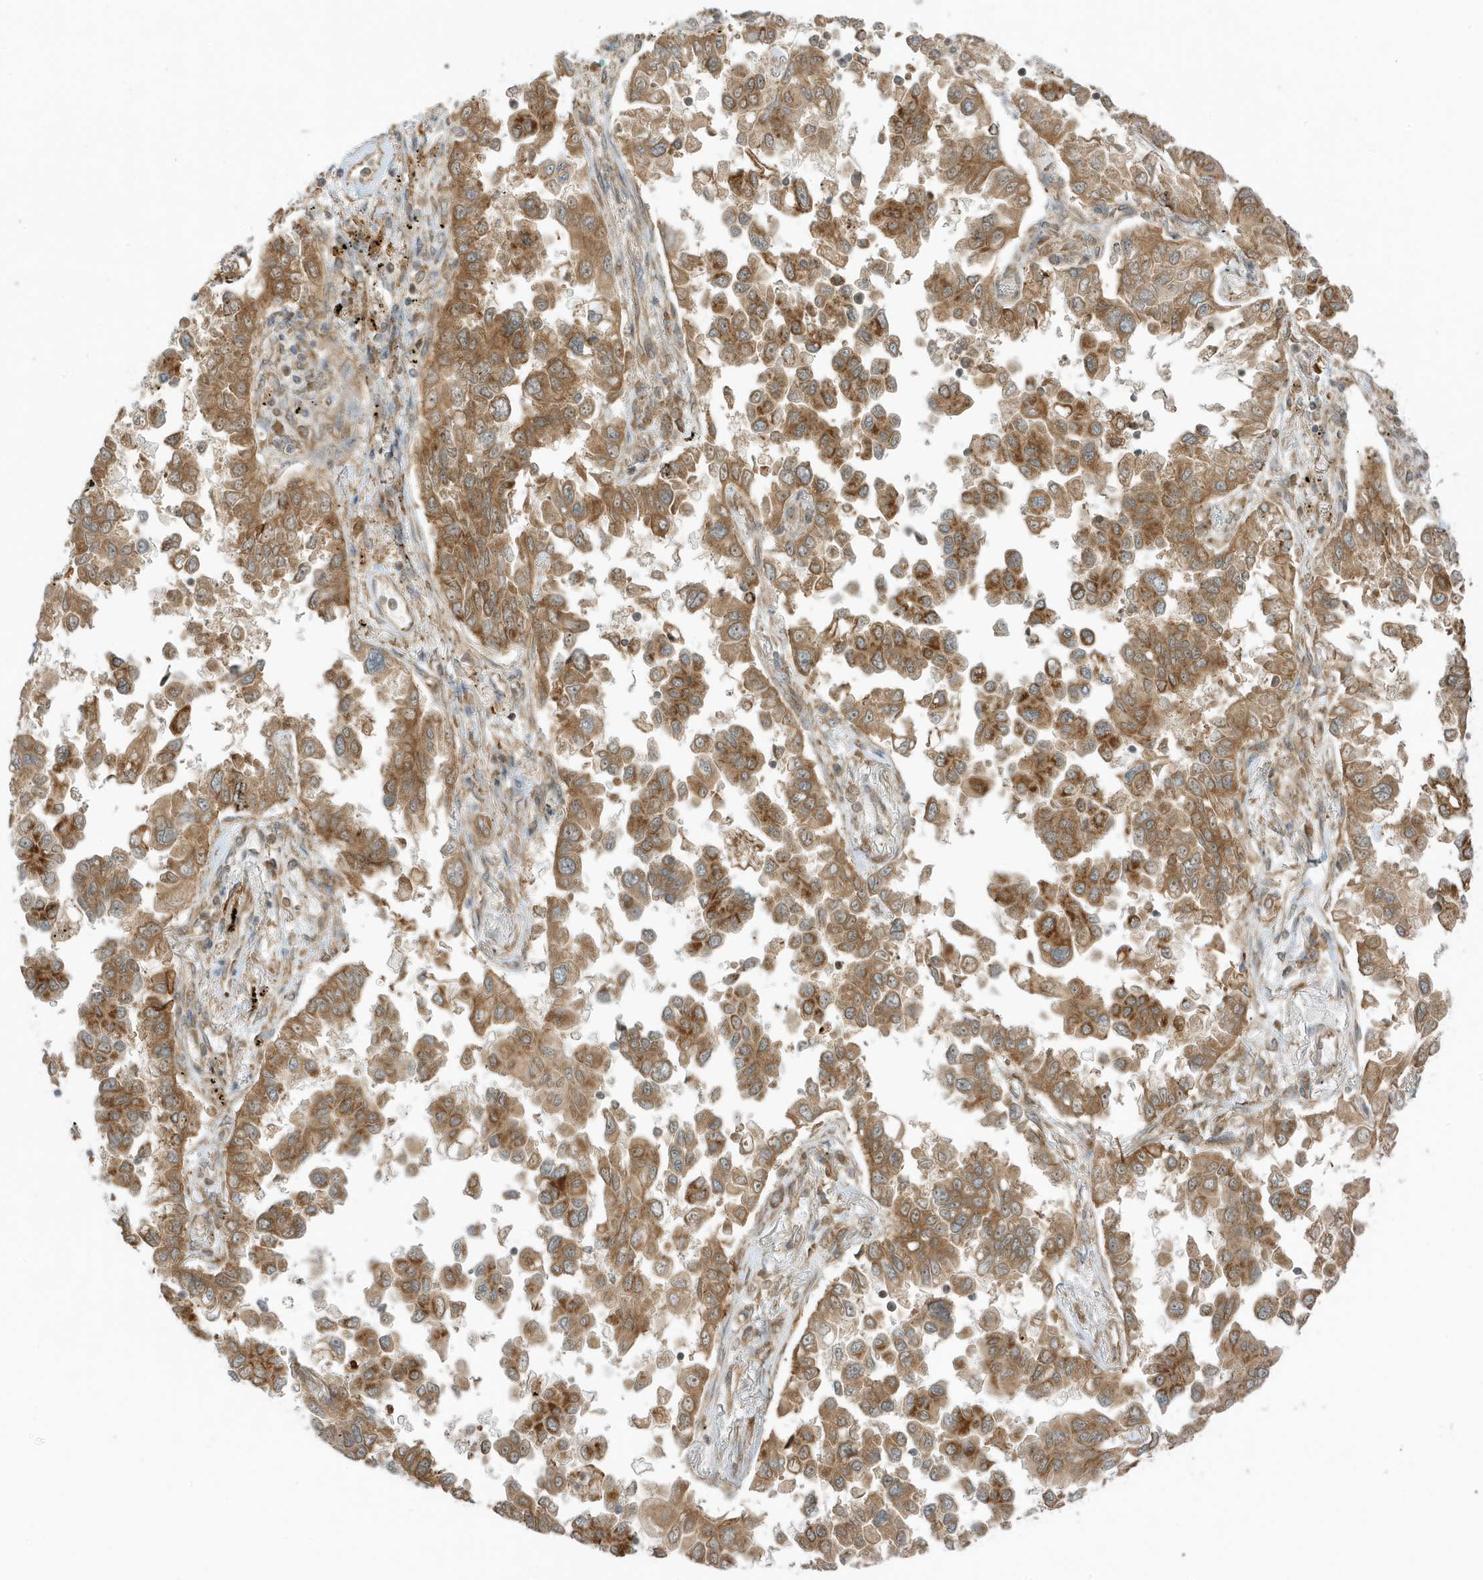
{"staining": {"intensity": "moderate", "quantity": ">75%", "location": "cytoplasmic/membranous"}, "tissue": "lung cancer", "cell_type": "Tumor cells", "image_type": "cancer", "snomed": [{"axis": "morphology", "description": "Adenocarcinoma, NOS"}, {"axis": "topography", "description": "Lung"}], "caption": "Lung cancer (adenocarcinoma) tissue exhibits moderate cytoplasmic/membranous staining in about >75% of tumor cells Using DAB (brown) and hematoxylin (blue) stains, captured at high magnification using brightfield microscopy.", "gene": "DHX36", "patient": {"sex": "female", "age": 67}}